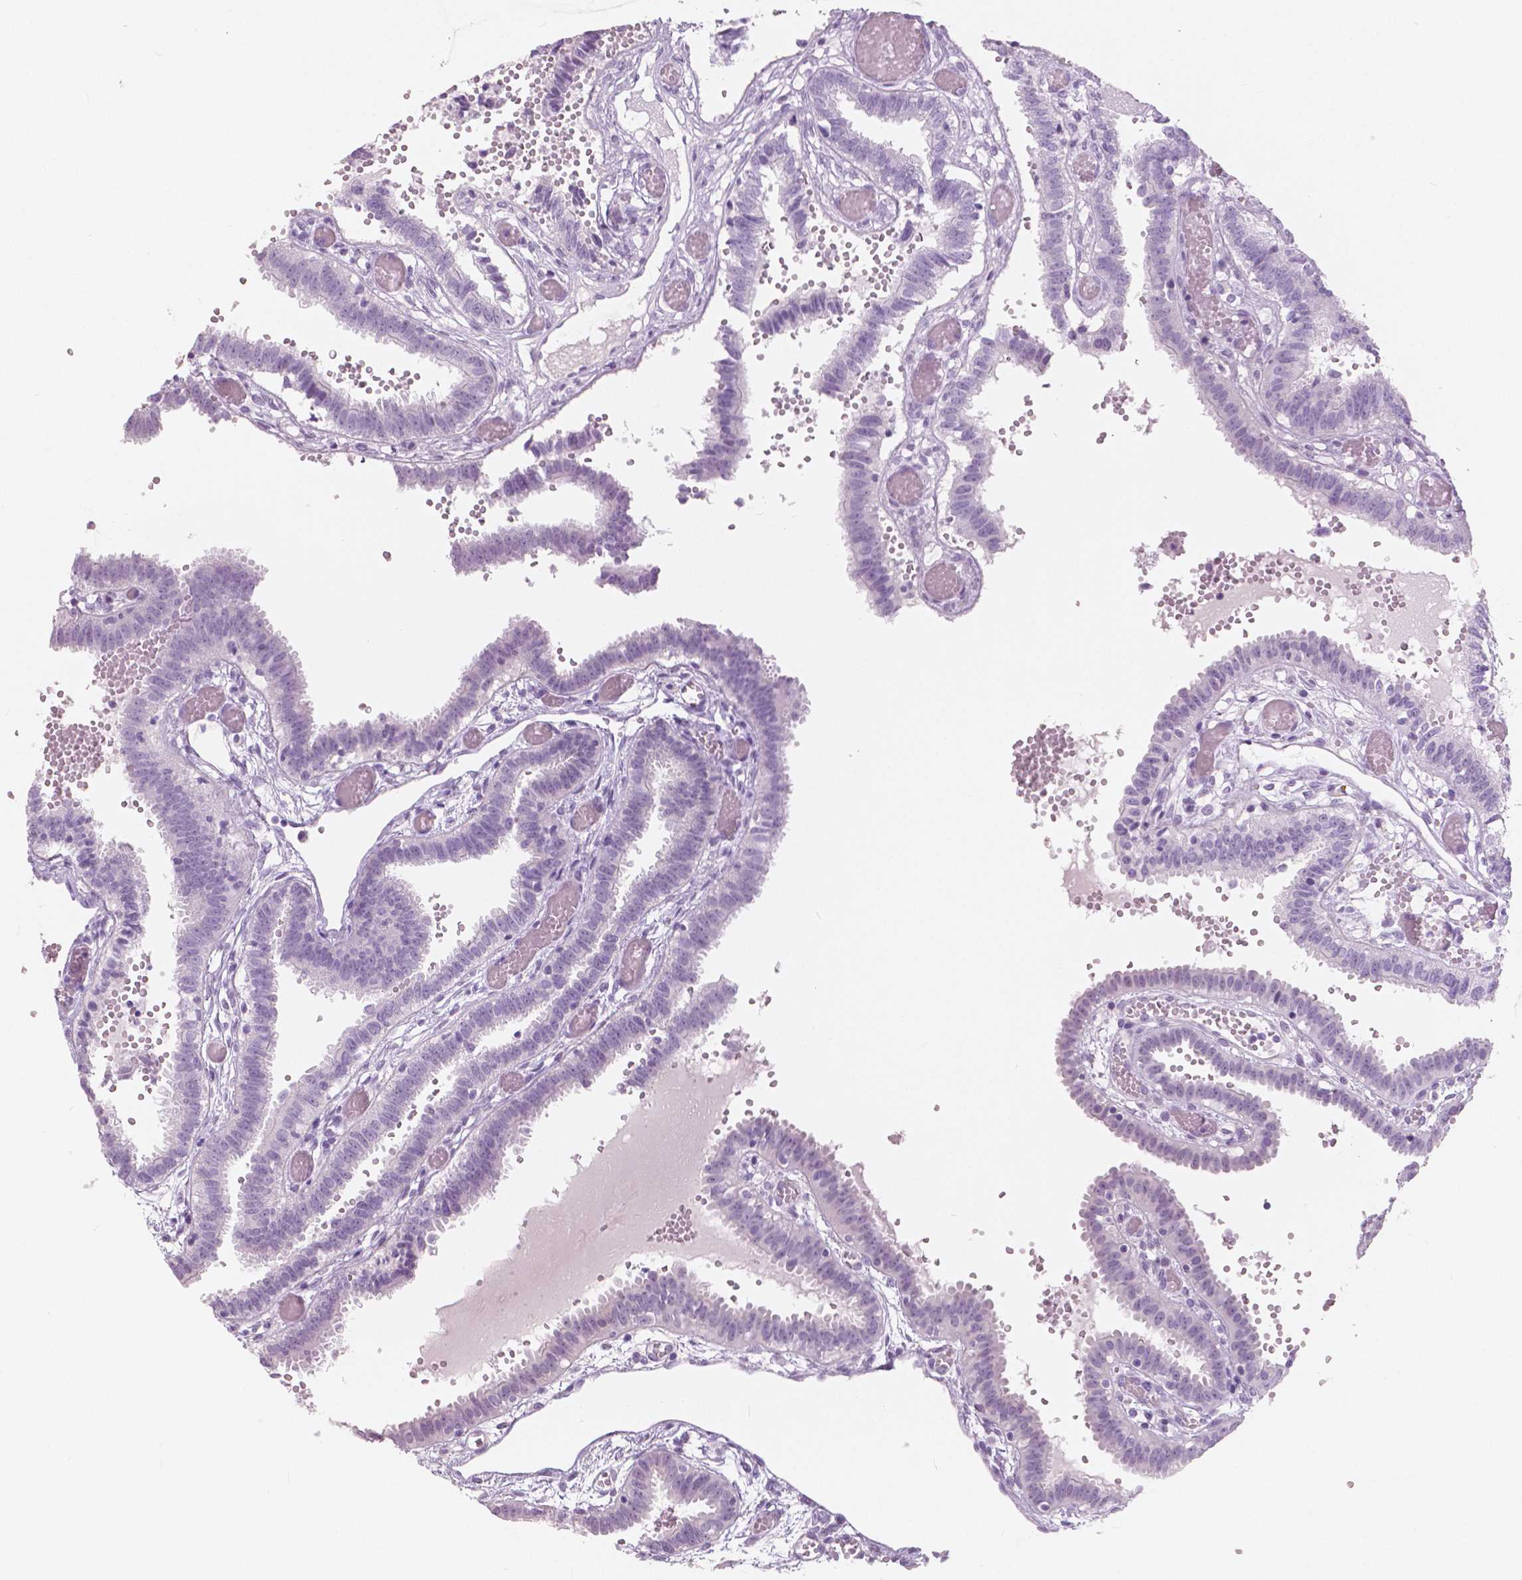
{"staining": {"intensity": "negative", "quantity": "none", "location": "none"}, "tissue": "fallopian tube", "cell_type": "Glandular cells", "image_type": "normal", "snomed": [{"axis": "morphology", "description": "Normal tissue, NOS"}, {"axis": "topography", "description": "Fallopian tube"}], "caption": "High magnification brightfield microscopy of unremarkable fallopian tube stained with DAB (brown) and counterstained with hematoxylin (blue): glandular cells show no significant expression. Nuclei are stained in blue.", "gene": "A4GNT", "patient": {"sex": "female", "age": 37}}